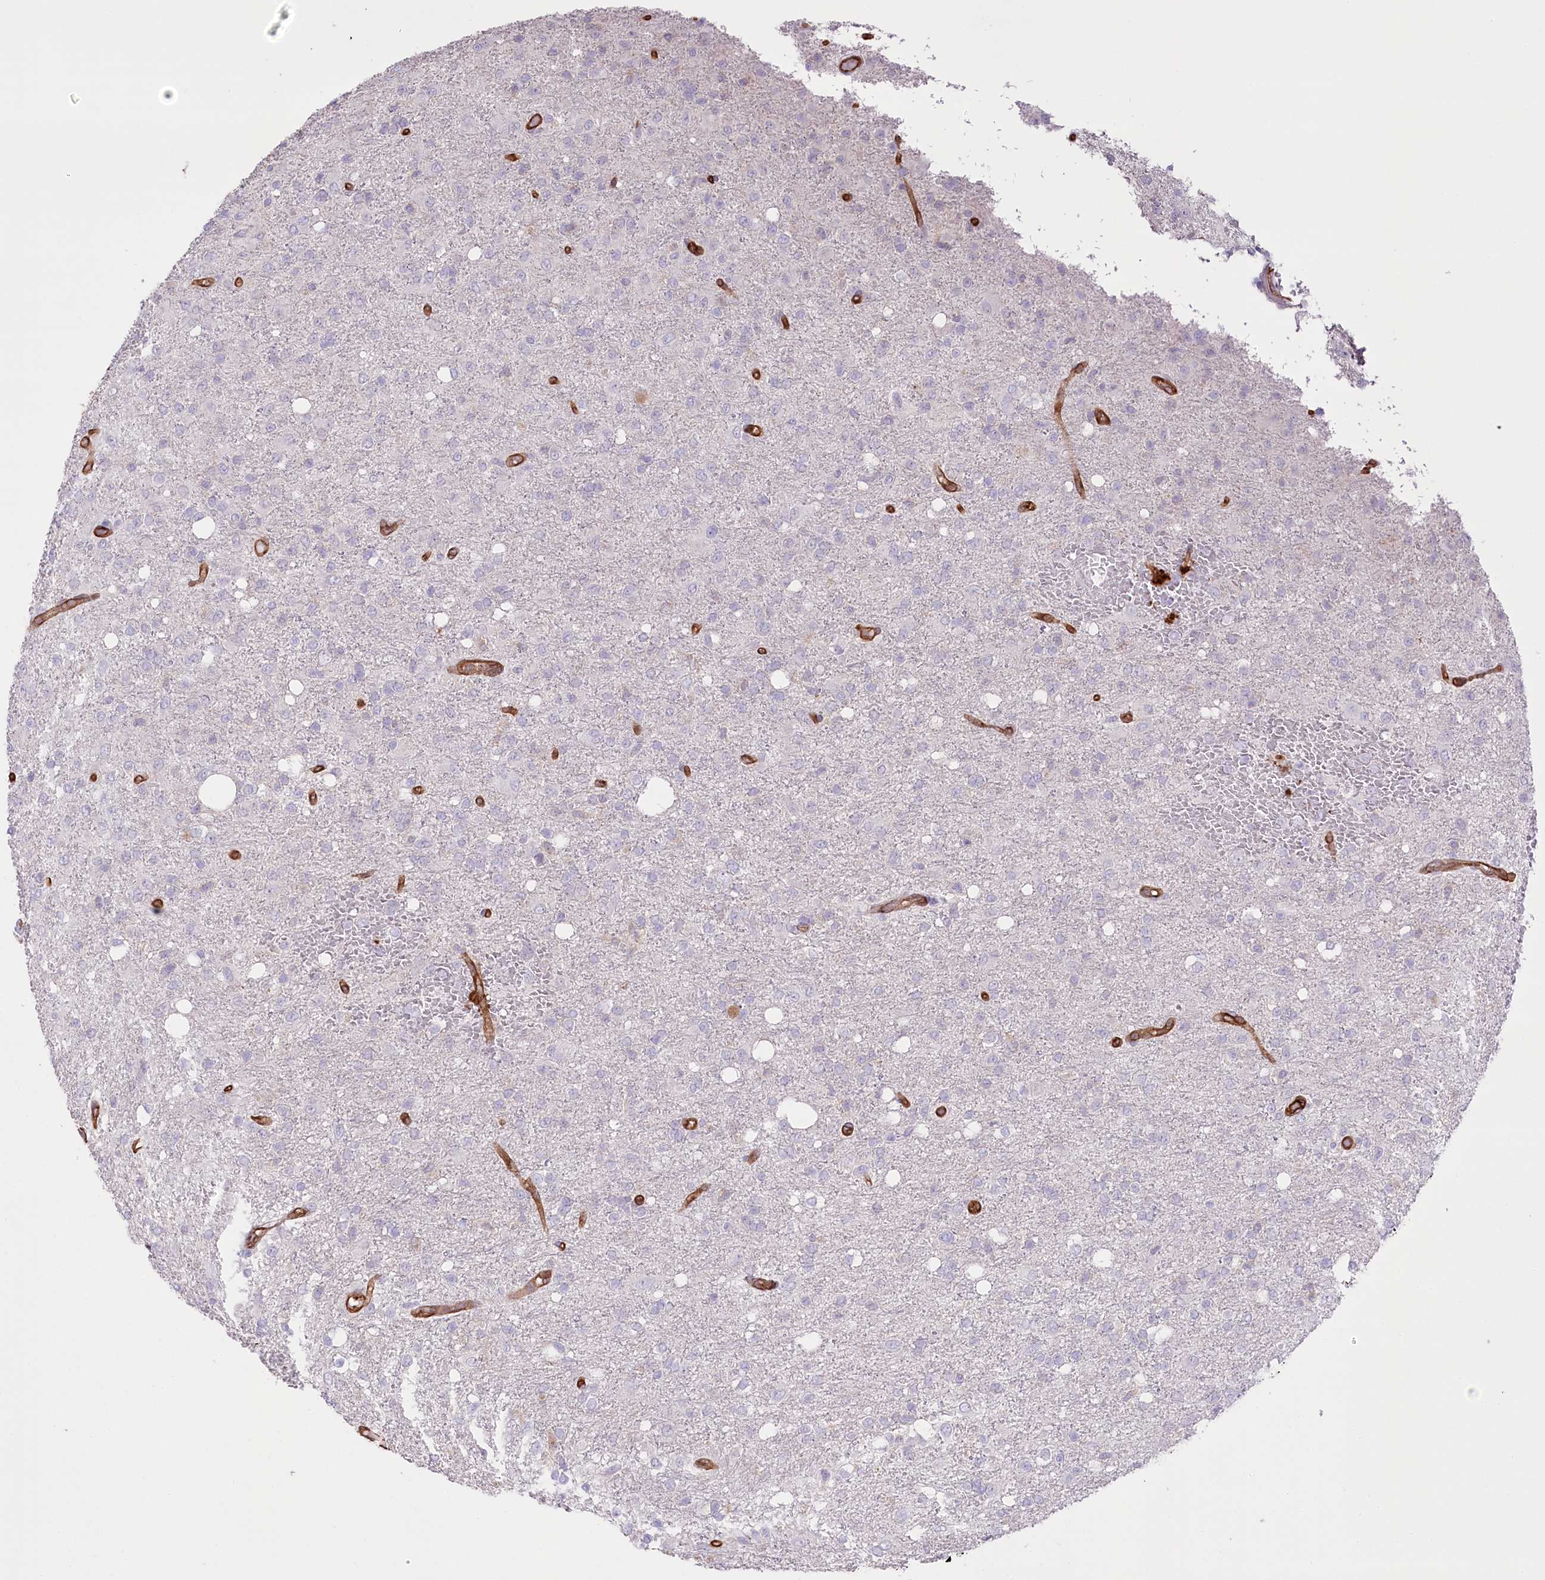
{"staining": {"intensity": "negative", "quantity": "none", "location": "none"}, "tissue": "glioma", "cell_type": "Tumor cells", "image_type": "cancer", "snomed": [{"axis": "morphology", "description": "Glioma, malignant, High grade"}, {"axis": "topography", "description": "Brain"}], "caption": "This is an IHC micrograph of malignant high-grade glioma. There is no expression in tumor cells.", "gene": "SLC39A10", "patient": {"sex": "female", "age": 59}}